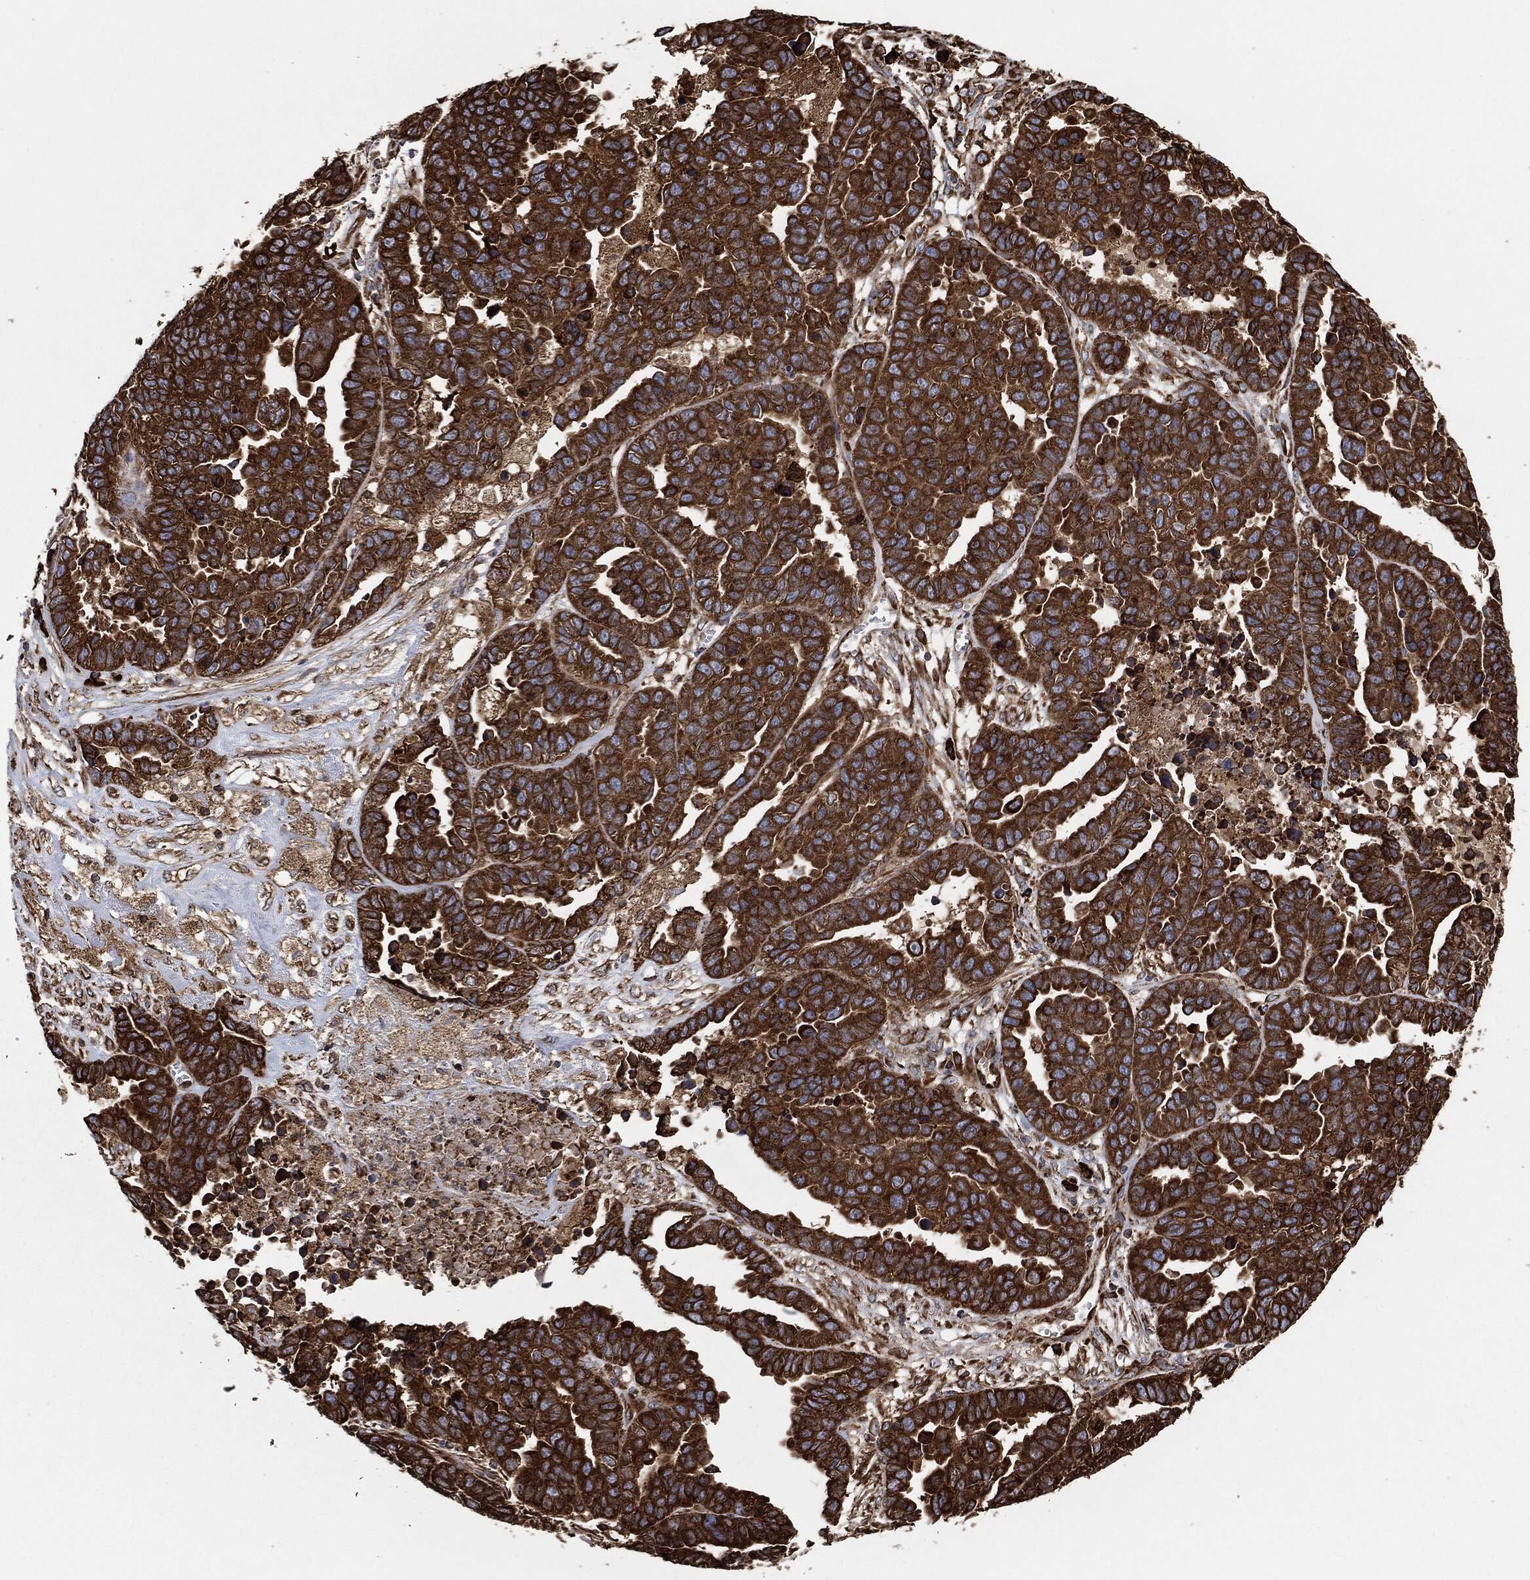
{"staining": {"intensity": "strong", "quantity": ">75%", "location": "cytoplasmic/membranous"}, "tissue": "ovarian cancer", "cell_type": "Tumor cells", "image_type": "cancer", "snomed": [{"axis": "morphology", "description": "Cystadenocarcinoma, serous, NOS"}, {"axis": "topography", "description": "Ovary"}], "caption": "Protein staining of serous cystadenocarcinoma (ovarian) tissue demonstrates strong cytoplasmic/membranous expression in about >75% of tumor cells.", "gene": "AMFR", "patient": {"sex": "female", "age": 87}}